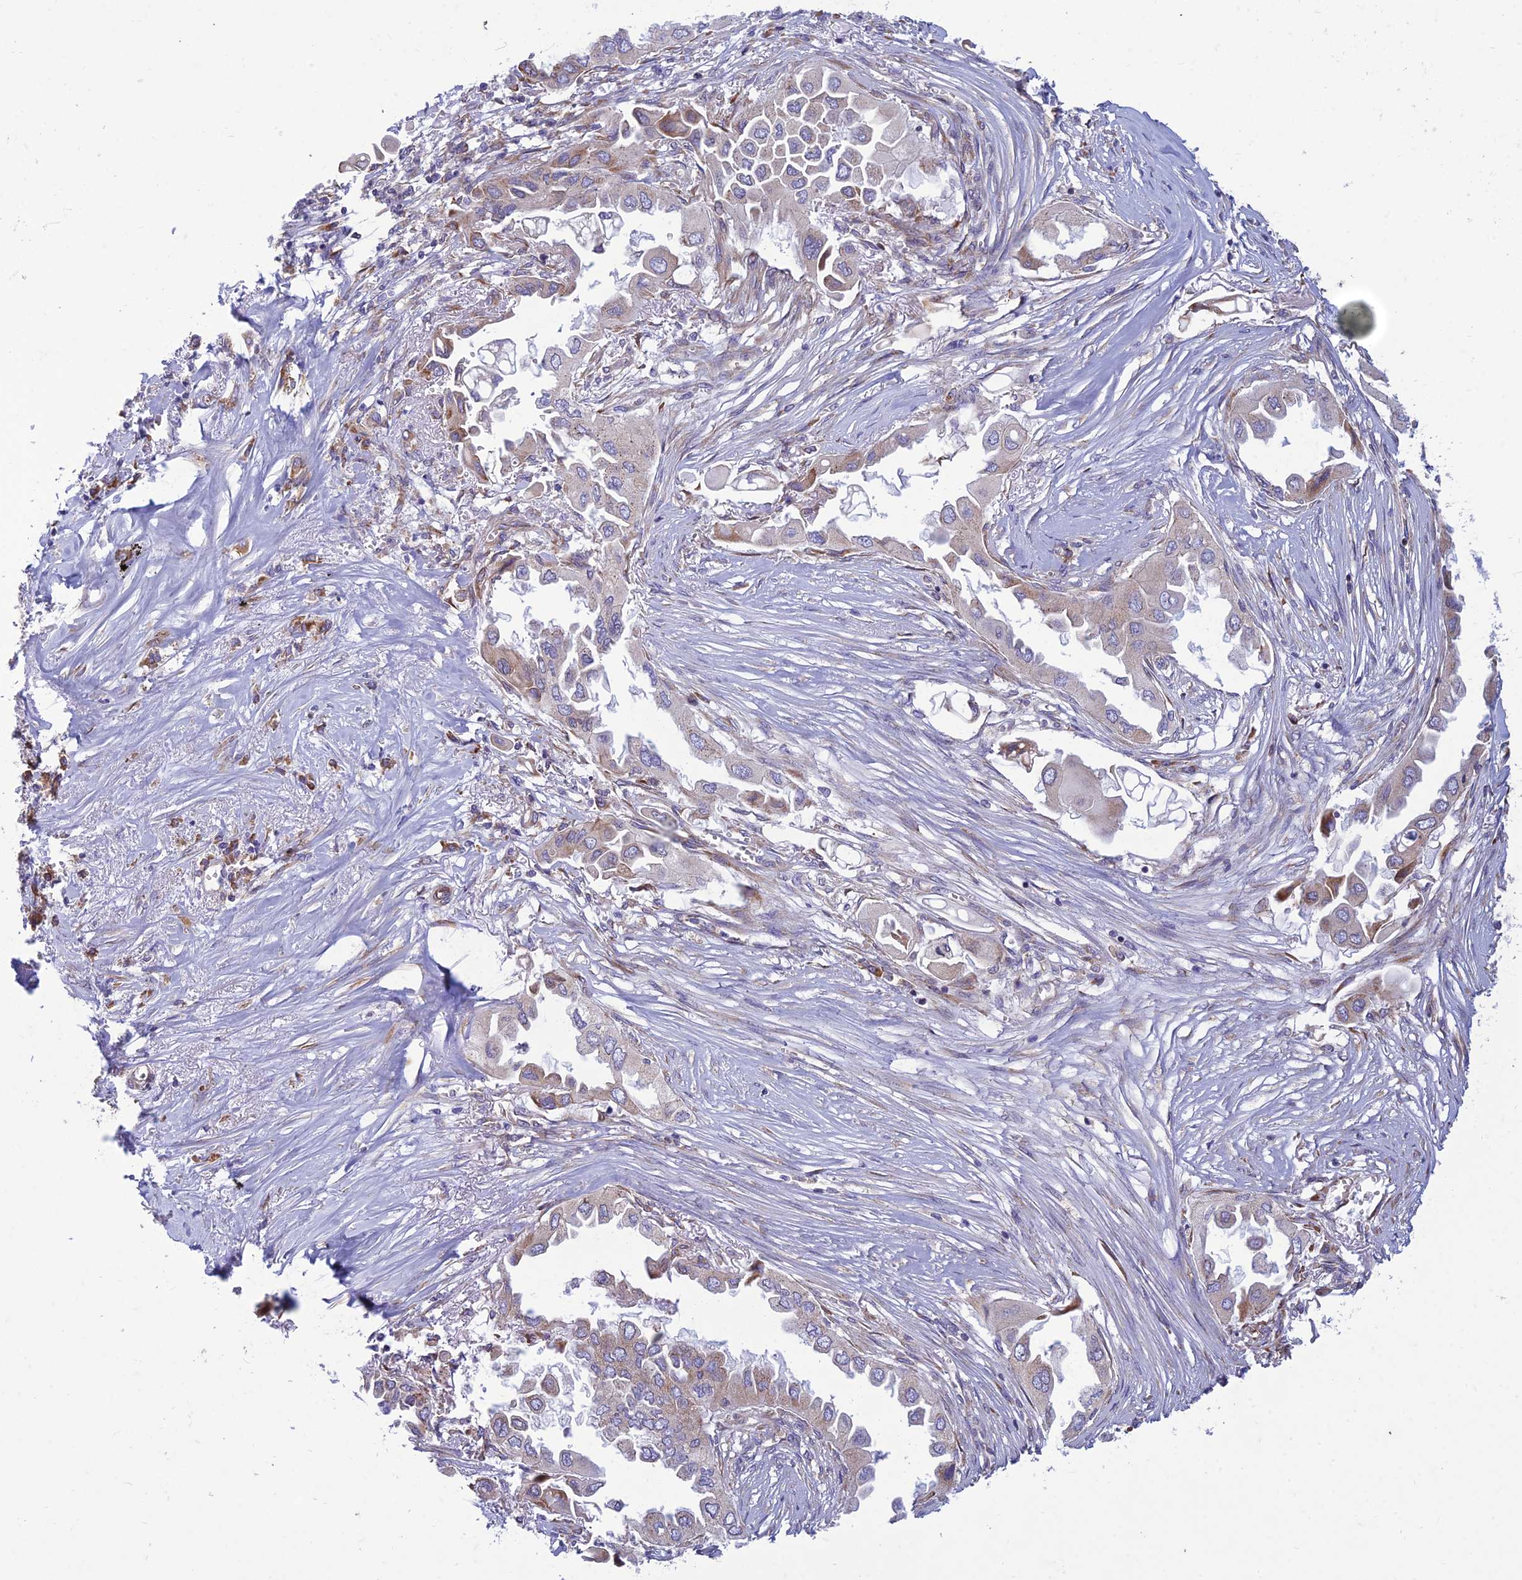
{"staining": {"intensity": "weak", "quantity": "<25%", "location": "cytoplasmic/membranous"}, "tissue": "lung cancer", "cell_type": "Tumor cells", "image_type": "cancer", "snomed": [{"axis": "morphology", "description": "Adenocarcinoma, NOS"}, {"axis": "topography", "description": "Lung"}], "caption": "Immunohistochemistry (IHC) micrograph of neoplastic tissue: human adenocarcinoma (lung) stained with DAB reveals no significant protein staining in tumor cells.", "gene": "RPL17-C18orf32", "patient": {"sex": "female", "age": 76}}